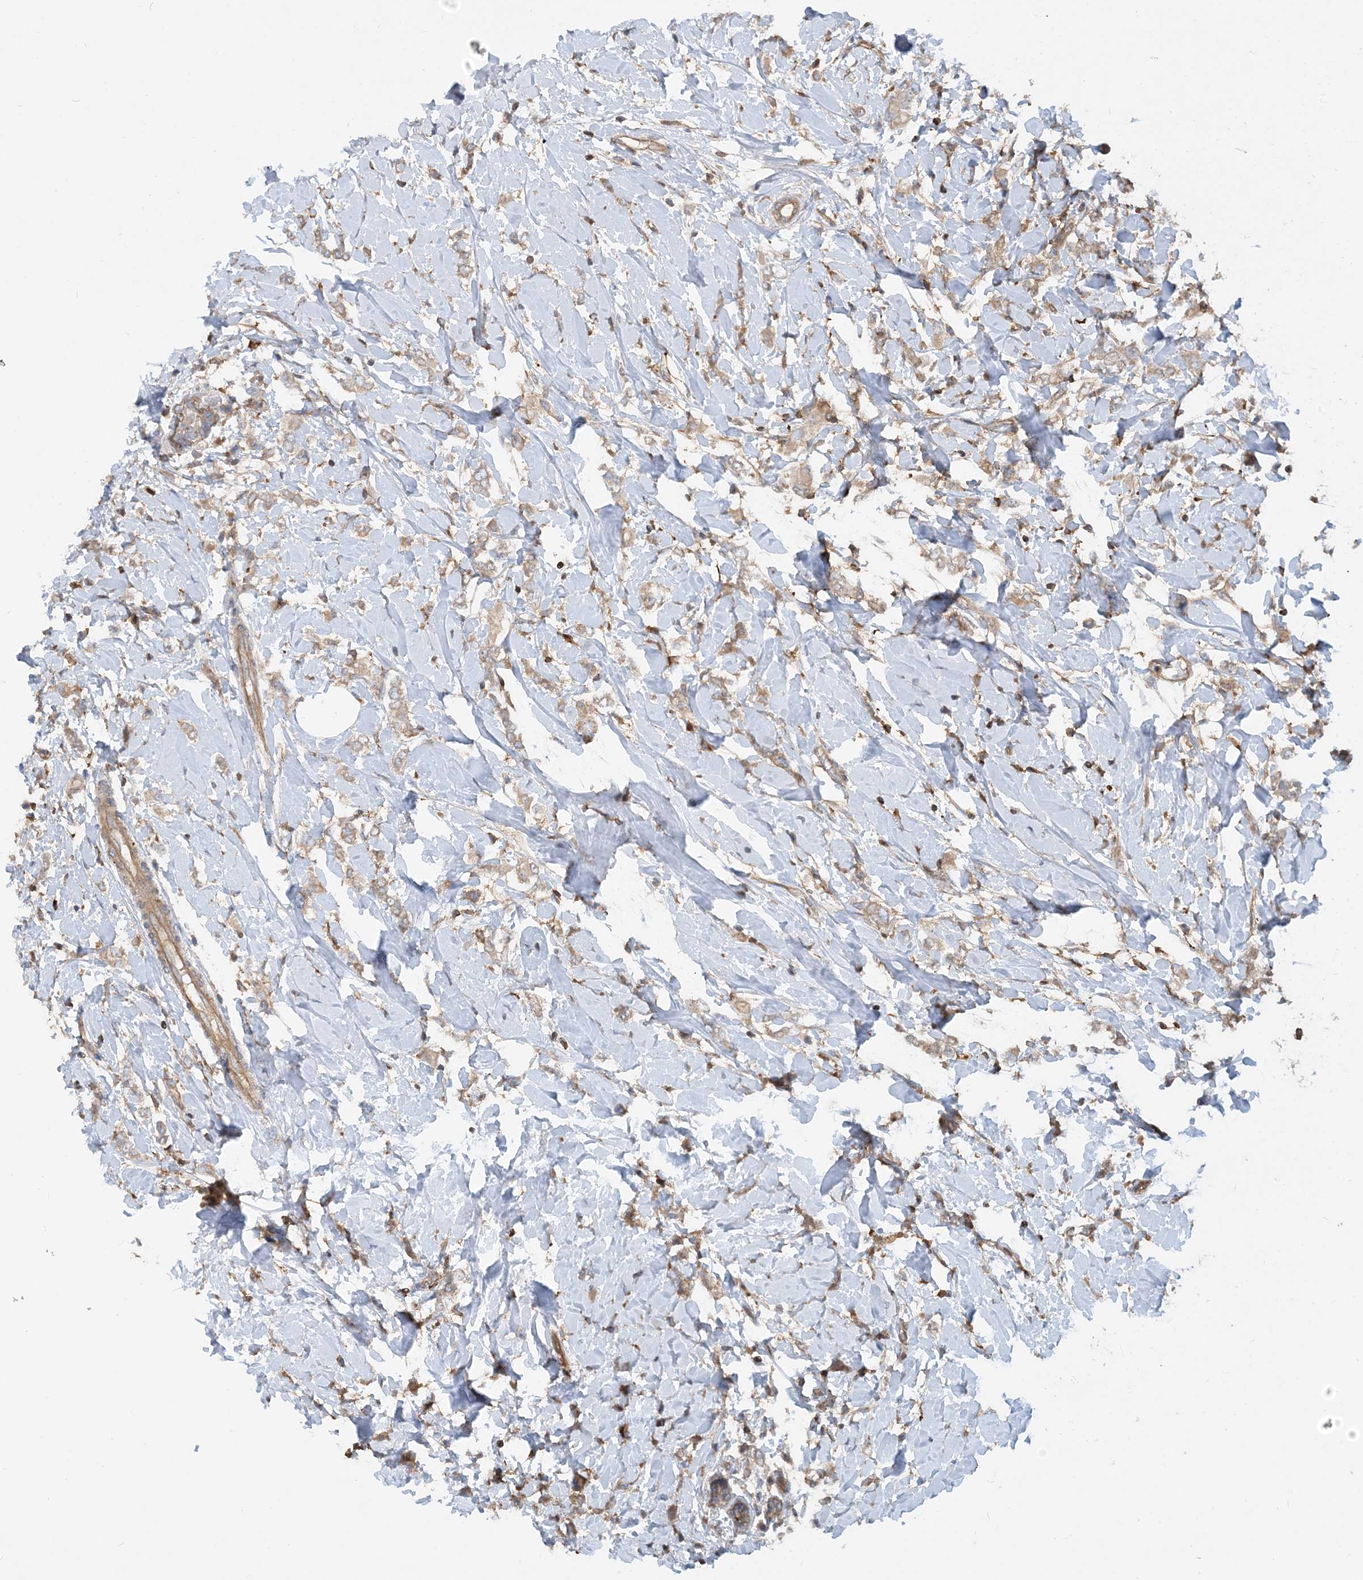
{"staining": {"intensity": "weak", "quantity": ">75%", "location": "cytoplasmic/membranous"}, "tissue": "breast cancer", "cell_type": "Tumor cells", "image_type": "cancer", "snomed": [{"axis": "morphology", "description": "Normal tissue, NOS"}, {"axis": "morphology", "description": "Lobular carcinoma"}, {"axis": "topography", "description": "Breast"}], "caption": "An image of human breast cancer stained for a protein reveals weak cytoplasmic/membranous brown staining in tumor cells.", "gene": "SFMBT2", "patient": {"sex": "female", "age": 47}}